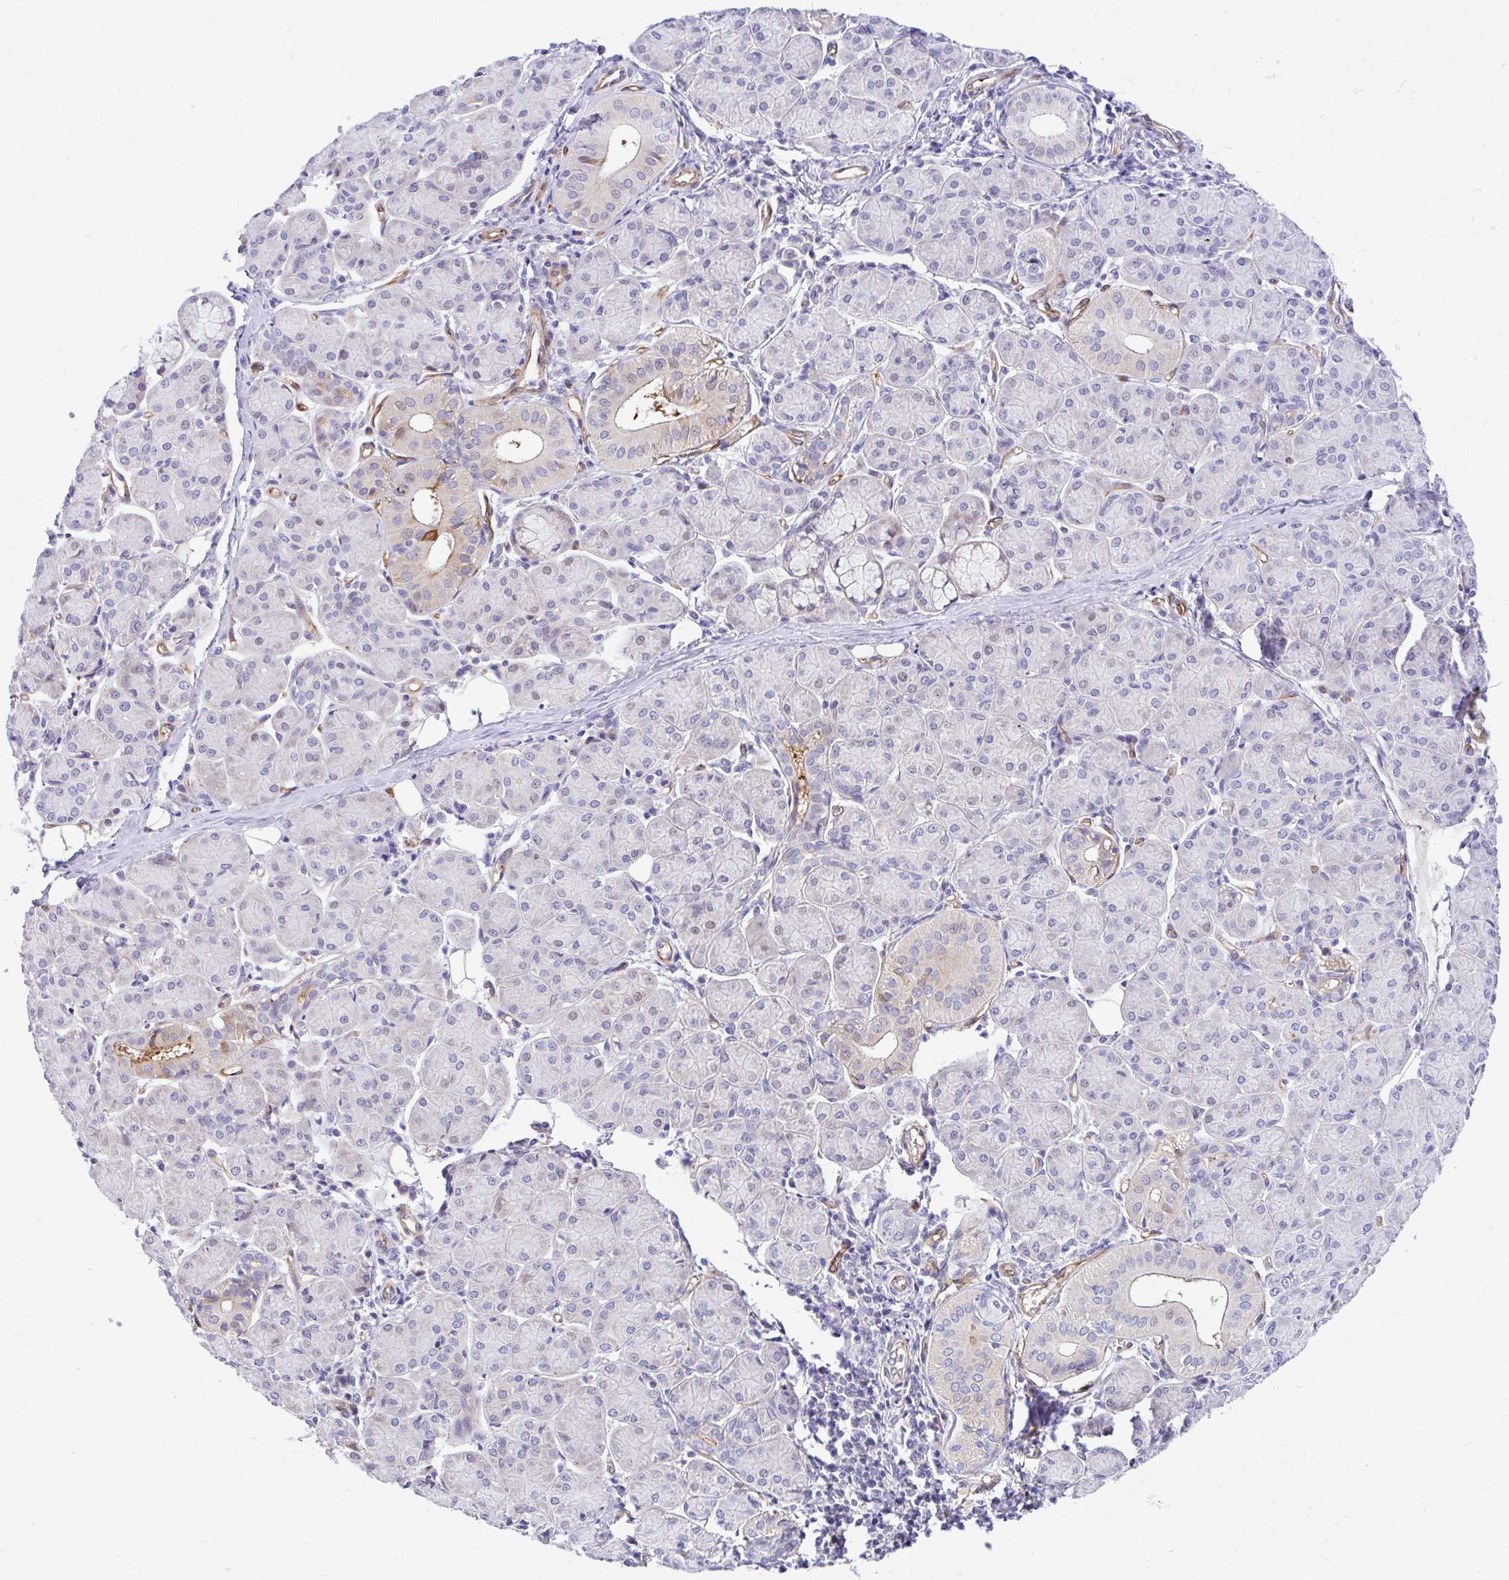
{"staining": {"intensity": "moderate", "quantity": "<25%", "location": "cytoplasmic/membranous"}, "tissue": "salivary gland", "cell_type": "Glandular cells", "image_type": "normal", "snomed": [{"axis": "morphology", "description": "Normal tissue, NOS"}, {"axis": "morphology", "description": "Inflammation, NOS"}, {"axis": "topography", "description": "Lymph node"}, {"axis": "topography", "description": "Salivary gland"}], "caption": "Salivary gland was stained to show a protein in brown. There is low levels of moderate cytoplasmic/membranous expression in about <25% of glandular cells. The protein is shown in brown color, while the nuclei are stained blue.", "gene": "ESPNL", "patient": {"sex": "male", "age": 3}}